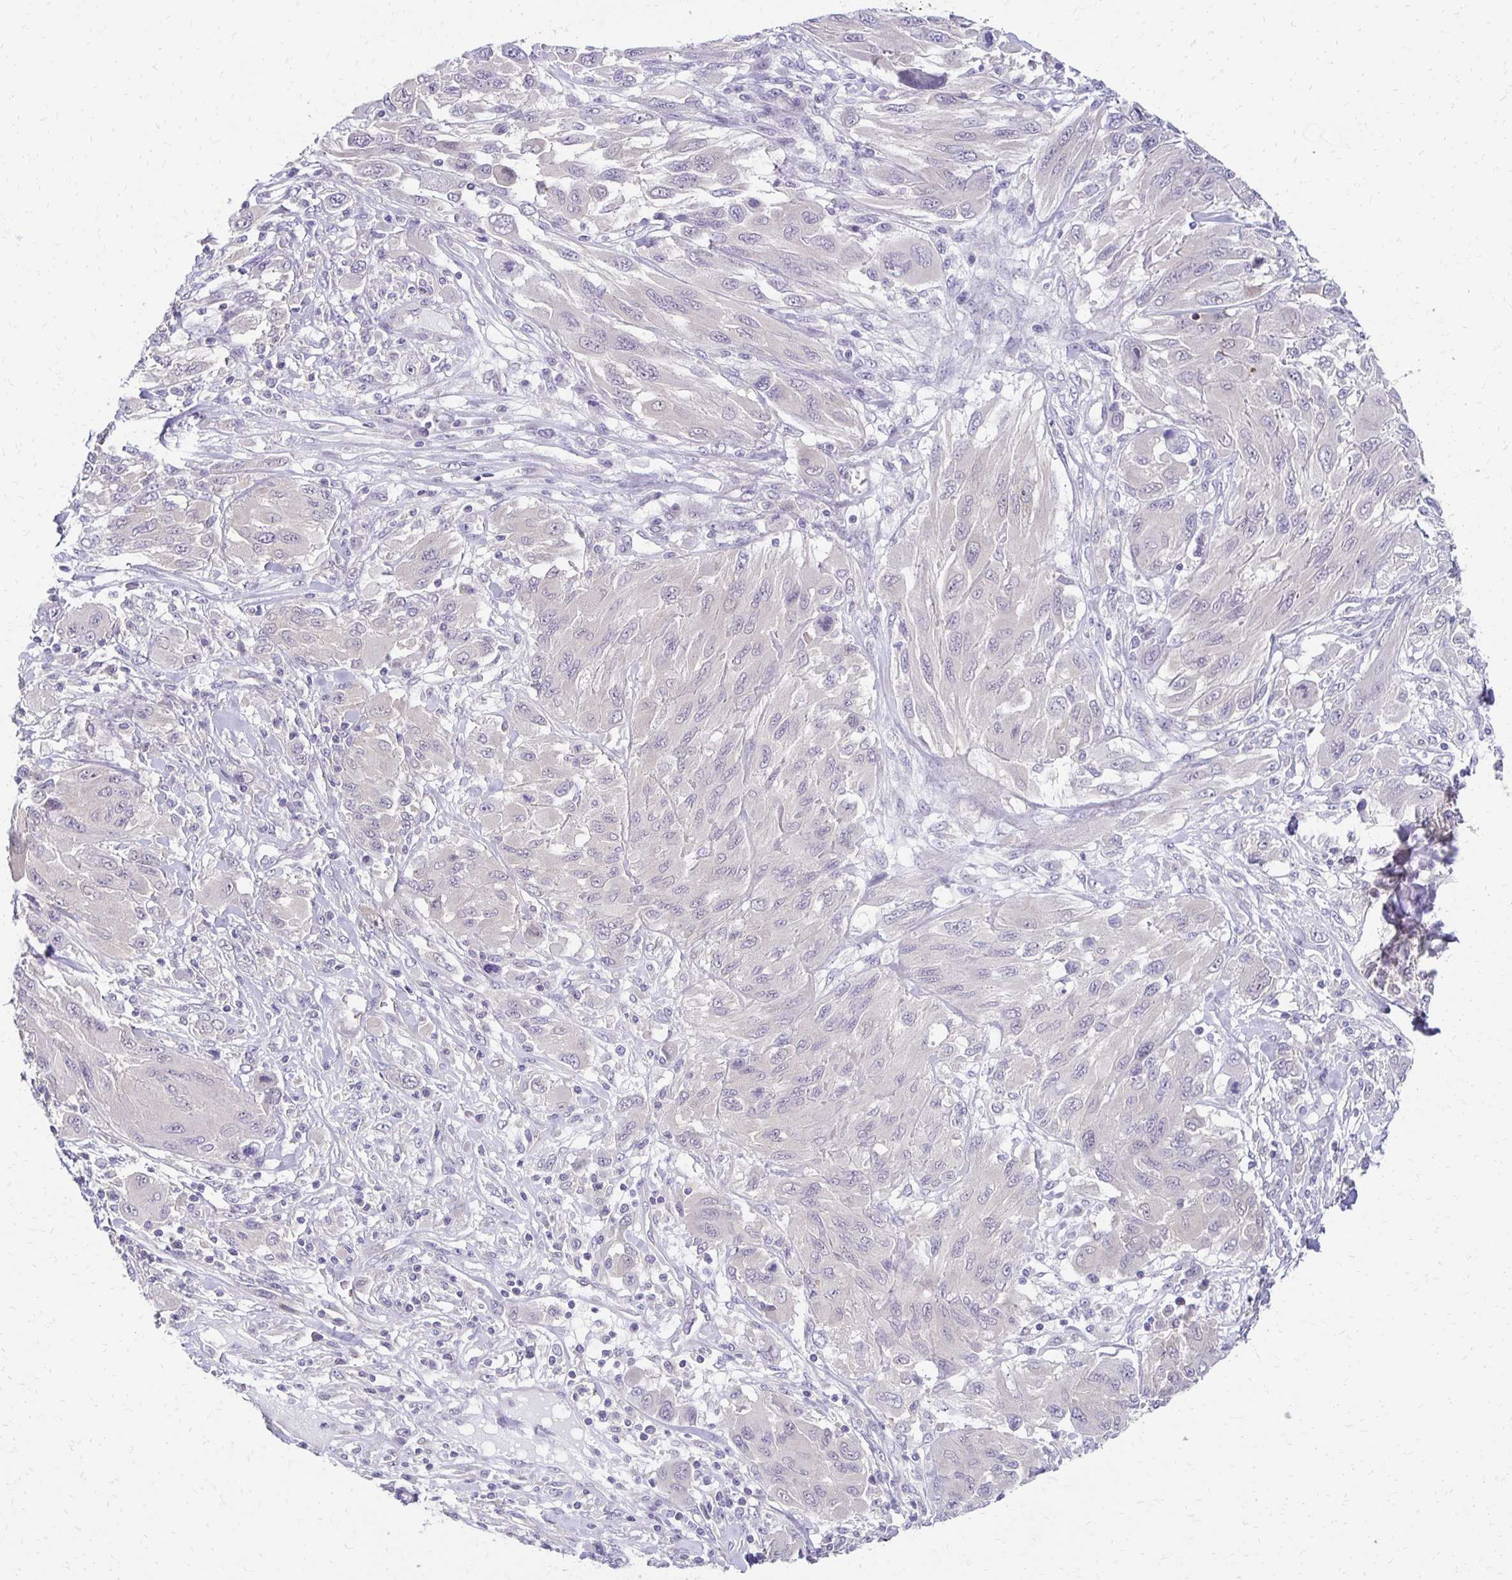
{"staining": {"intensity": "negative", "quantity": "none", "location": "none"}, "tissue": "melanoma", "cell_type": "Tumor cells", "image_type": "cancer", "snomed": [{"axis": "morphology", "description": "Malignant melanoma, NOS"}, {"axis": "topography", "description": "Skin"}], "caption": "The immunohistochemistry image has no significant expression in tumor cells of malignant melanoma tissue. (DAB immunohistochemistry (IHC), high magnification).", "gene": "C1QTNF2", "patient": {"sex": "female", "age": 91}}